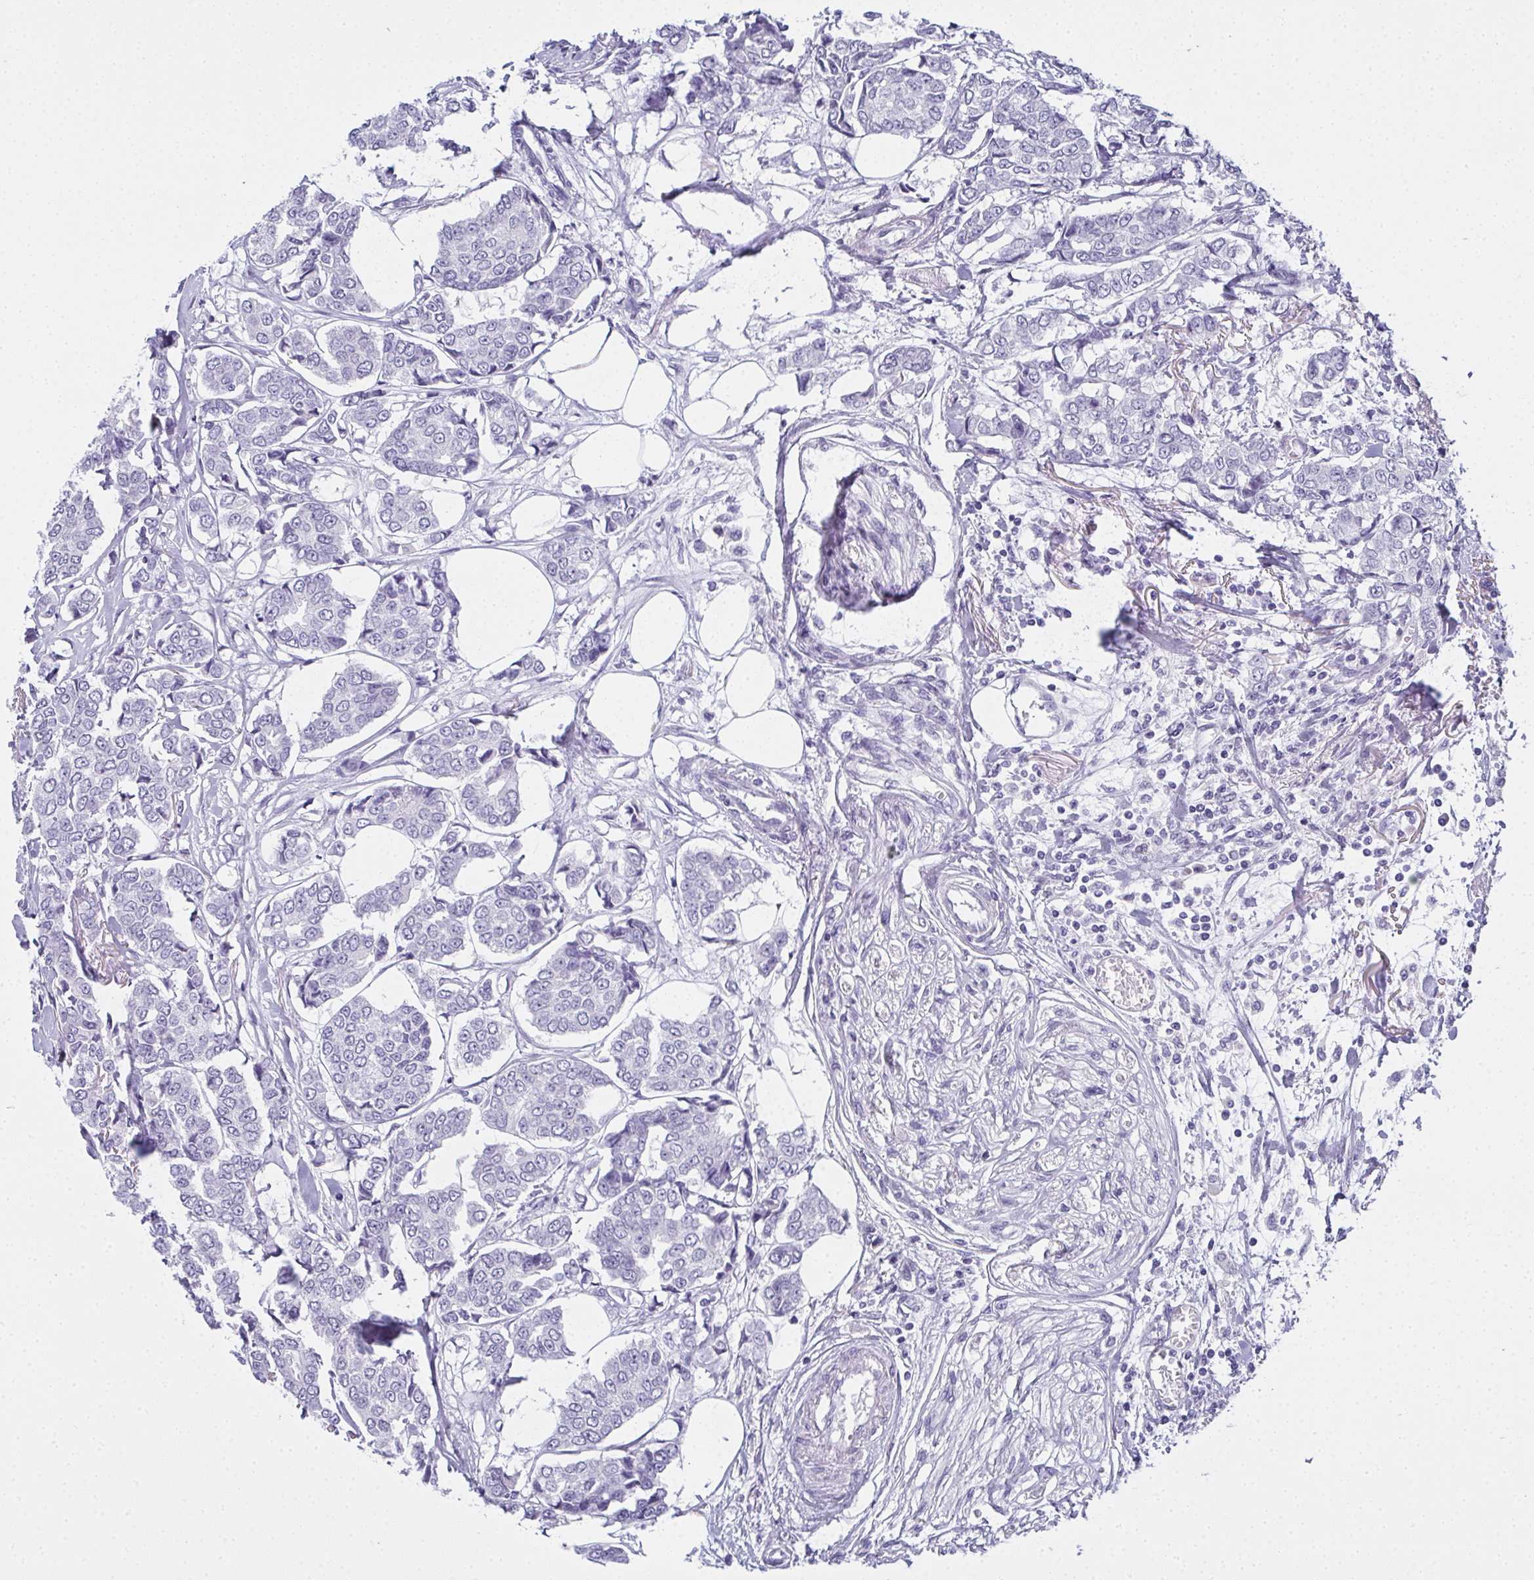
{"staining": {"intensity": "negative", "quantity": "none", "location": "none"}, "tissue": "breast cancer", "cell_type": "Tumor cells", "image_type": "cancer", "snomed": [{"axis": "morphology", "description": "Duct carcinoma"}, {"axis": "topography", "description": "Breast"}], "caption": "Tumor cells show no significant protein expression in breast cancer (intraductal carcinoma).", "gene": "SLC36A2", "patient": {"sex": "female", "age": 94}}